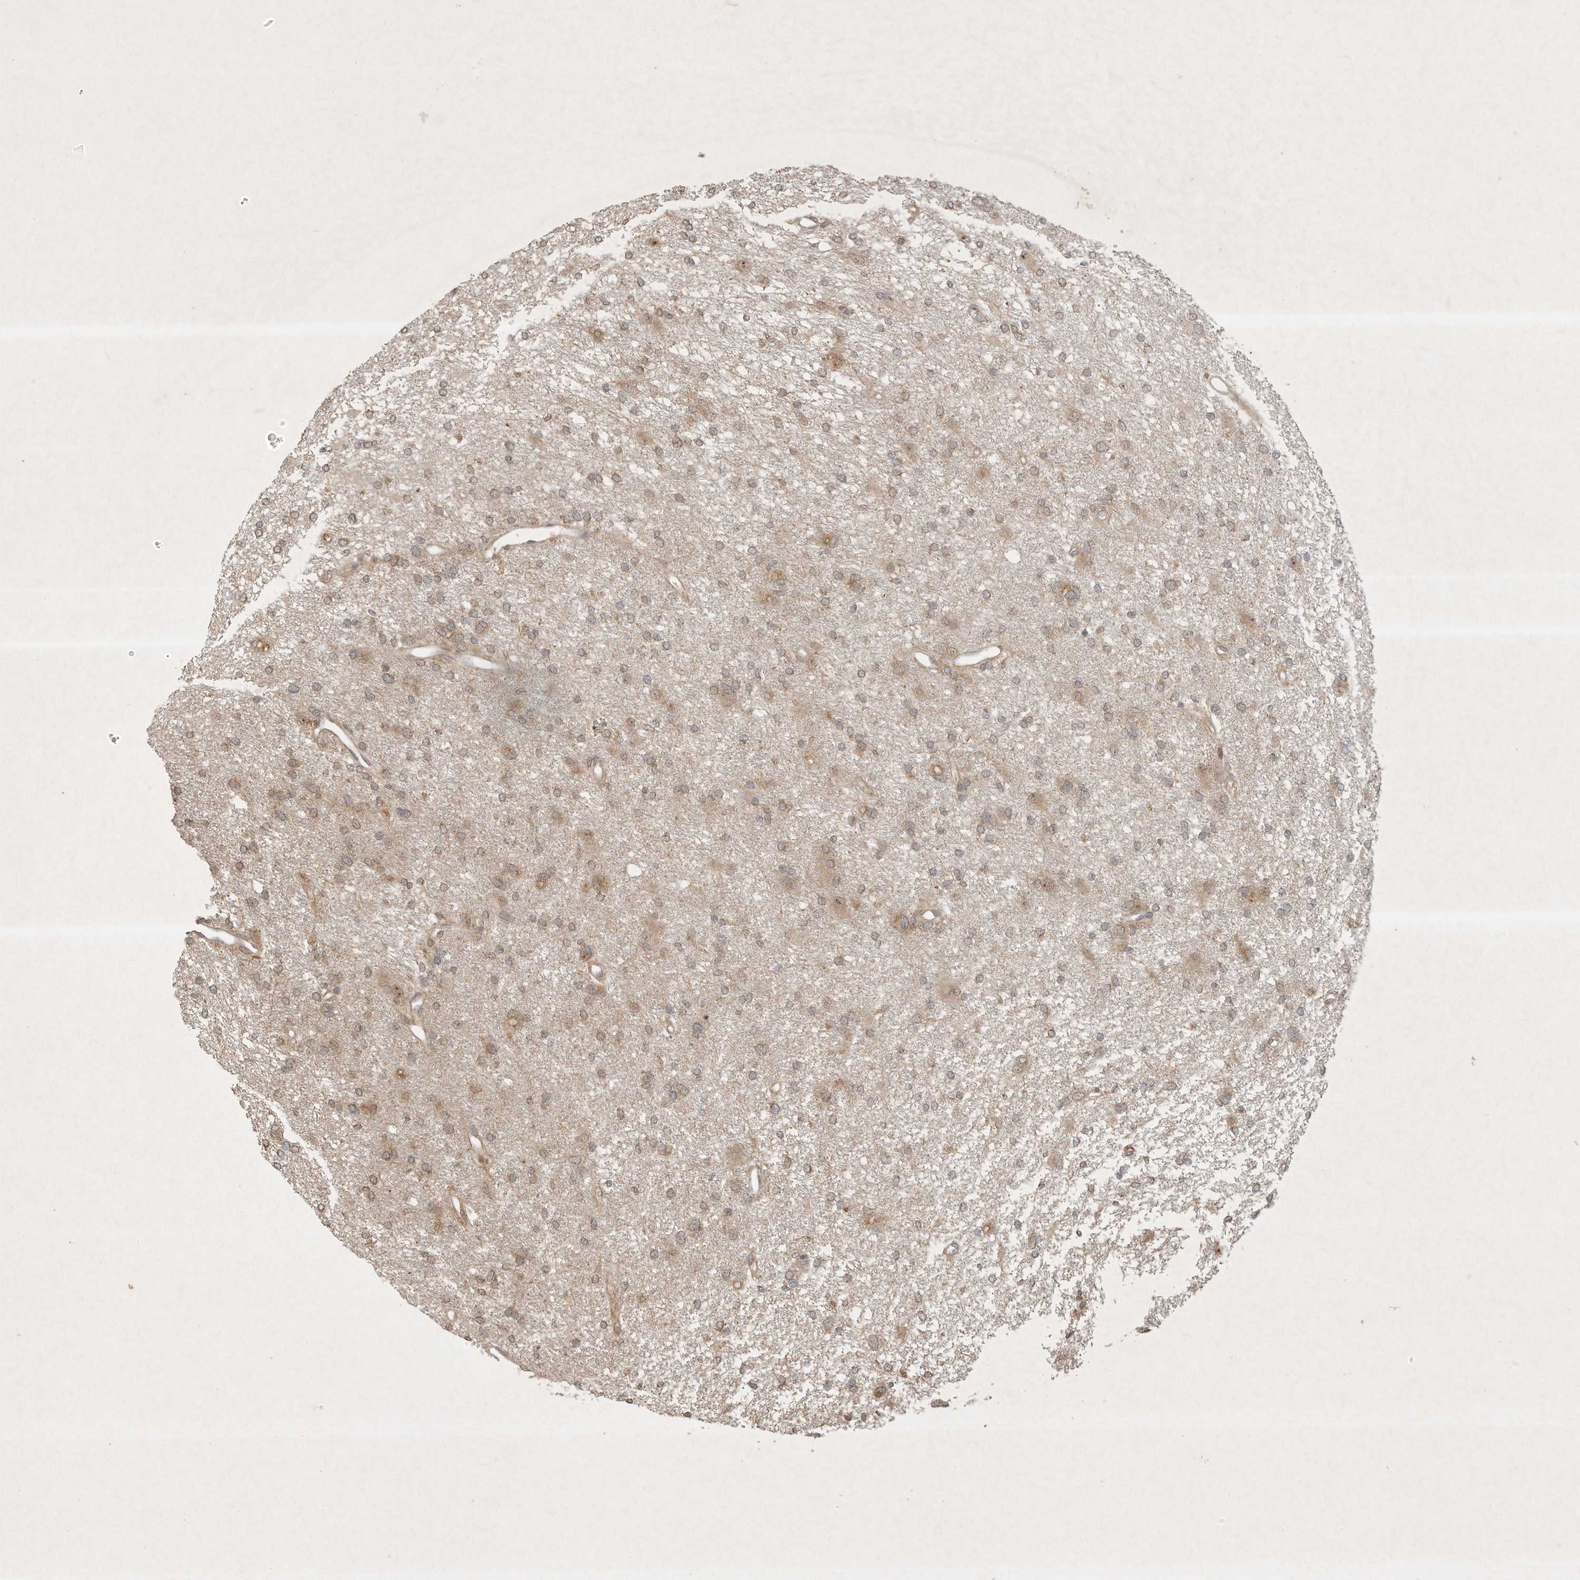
{"staining": {"intensity": "weak", "quantity": ">75%", "location": "cytoplasmic/membranous"}, "tissue": "glioma", "cell_type": "Tumor cells", "image_type": "cancer", "snomed": [{"axis": "morphology", "description": "Glioma, malignant, High grade"}, {"axis": "topography", "description": "Brain"}], "caption": "An IHC photomicrograph of neoplastic tissue is shown. Protein staining in brown shows weak cytoplasmic/membranous positivity in high-grade glioma (malignant) within tumor cells.", "gene": "BTRC", "patient": {"sex": "female", "age": 59}}